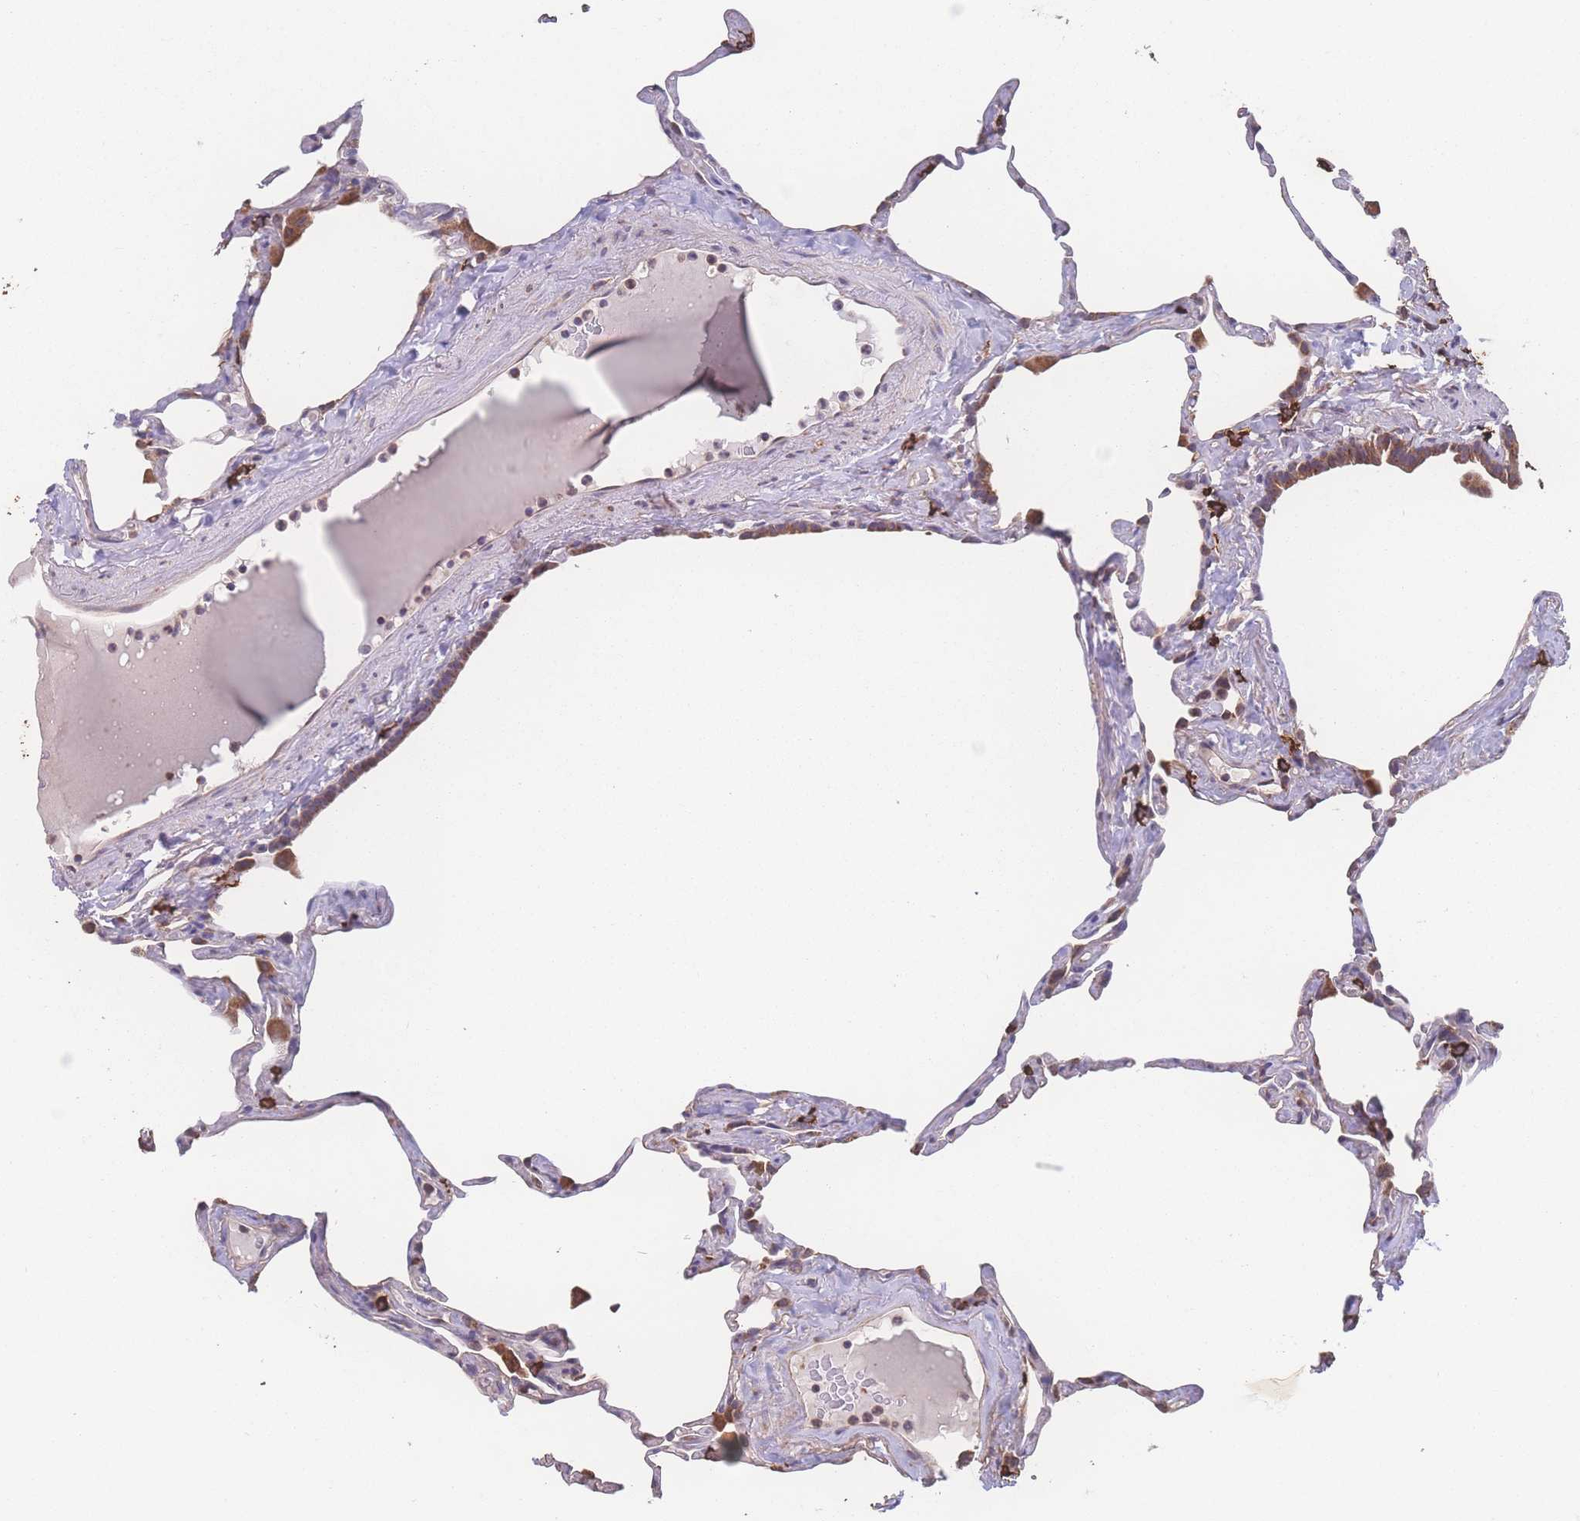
{"staining": {"intensity": "moderate", "quantity": "<25%", "location": "cytoplasmic/membranous"}, "tissue": "lung", "cell_type": "Alveolar cells", "image_type": "normal", "snomed": [{"axis": "morphology", "description": "Normal tissue, NOS"}, {"axis": "topography", "description": "Lung"}], "caption": "High-magnification brightfield microscopy of normal lung stained with DAB (brown) and counterstained with hematoxylin (blue). alveolar cells exhibit moderate cytoplasmic/membranous expression is identified in approximately<25% of cells.", "gene": "SGSM3", "patient": {"sex": "male", "age": 65}}